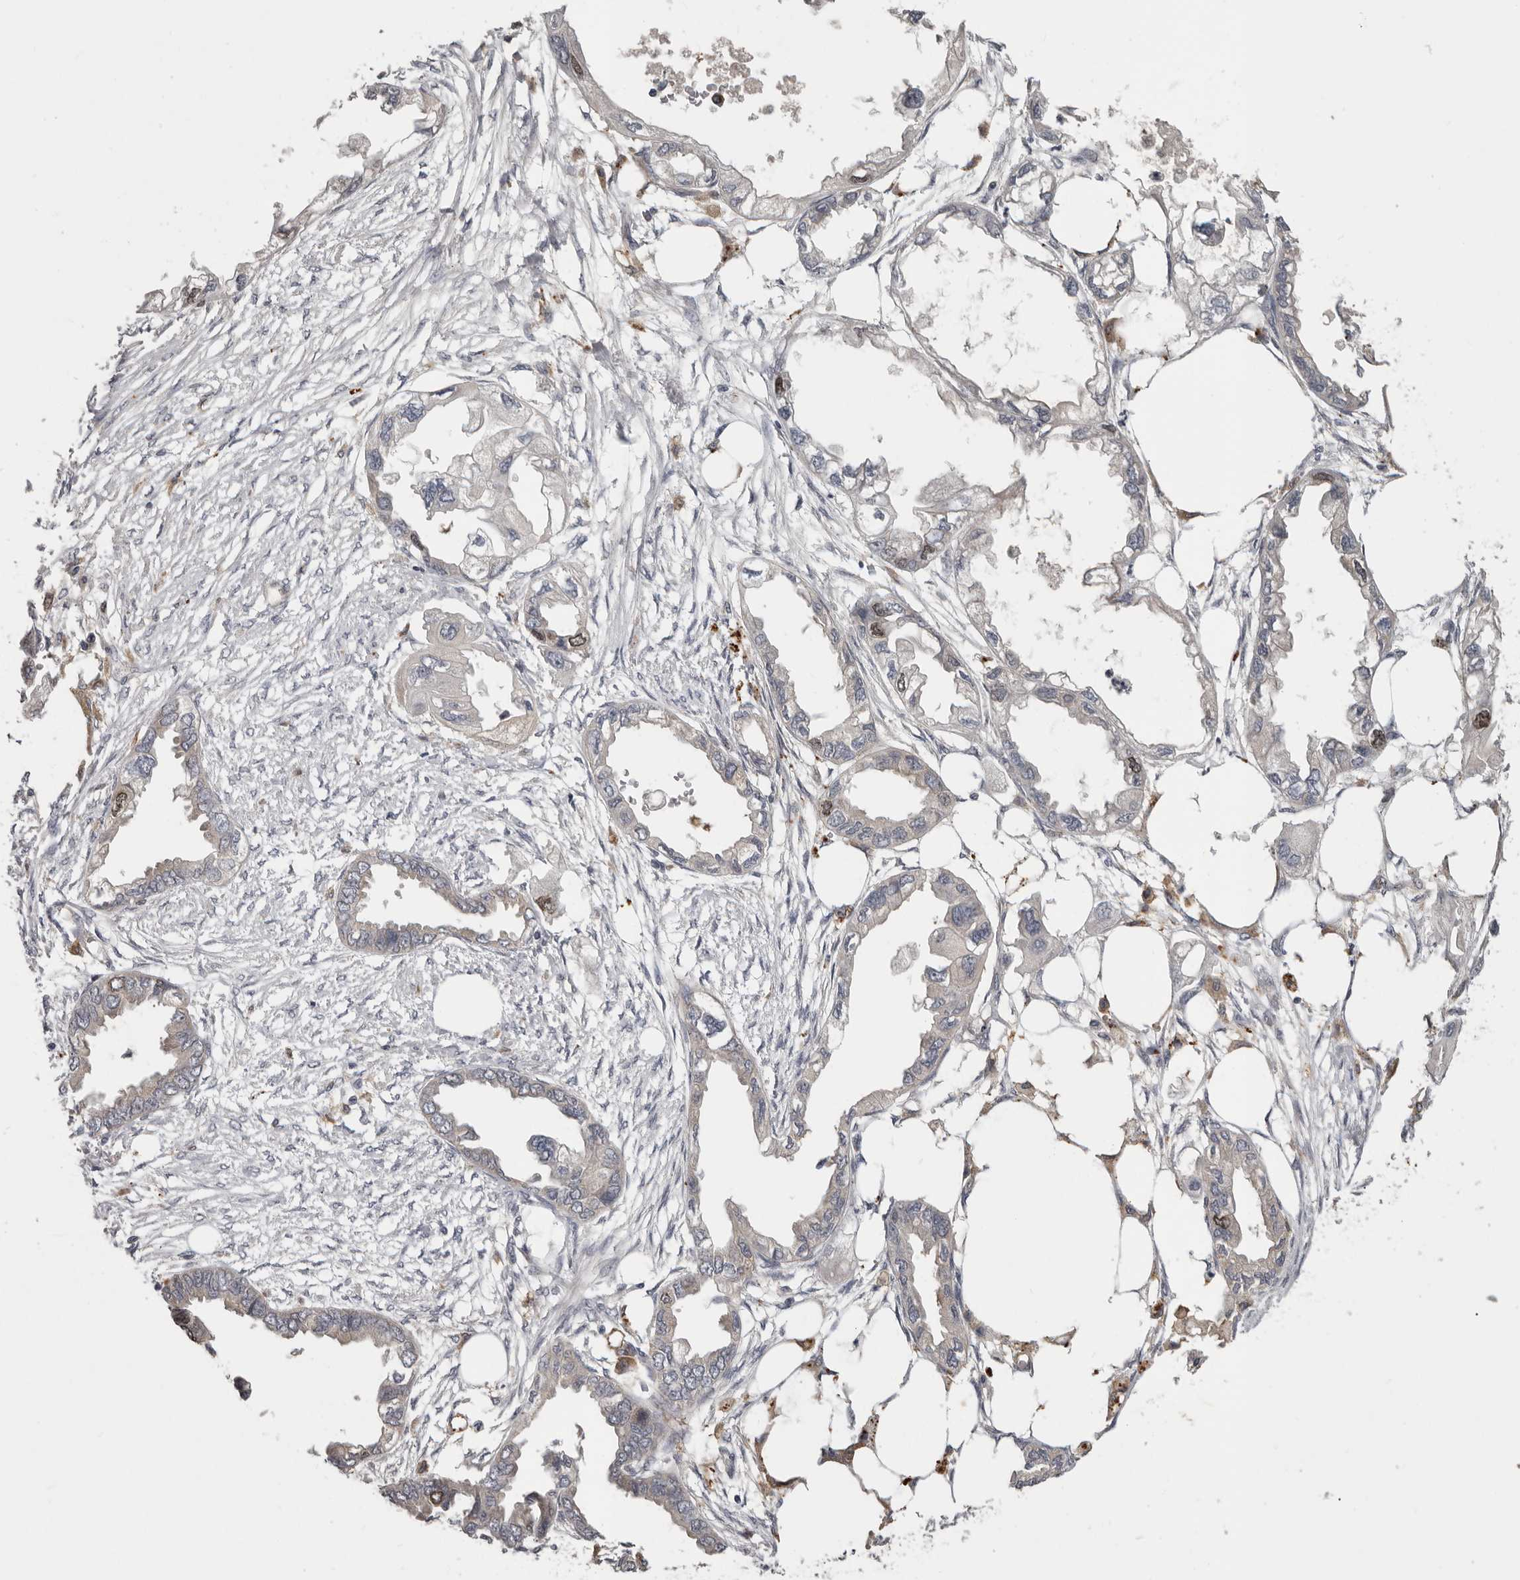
{"staining": {"intensity": "weak", "quantity": "<25%", "location": "cytoplasmic/membranous,nuclear"}, "tissue": "endometrial cancer", "cell_type": "Tumor cells", "image_type": "cancer", "snomed": [{"axis": "morphology", "description": "Adenocarcinoma, NOS"}, {"axis": "morphology", "description": "Adenocarcinoma, metastatic, NOS"}, {"axis": "topography", "description": "Adipose tissue"}, {"axis": "topography", "description": "Endometrium"}], "caption": "DAB (3,3'-diaminobenzidine) immunohistochemical staining of human endometrial cancer displays no significant positivity in tumor cells.", "gene": "CDCA8", "patient": {"sex": "female", "age": 67}}